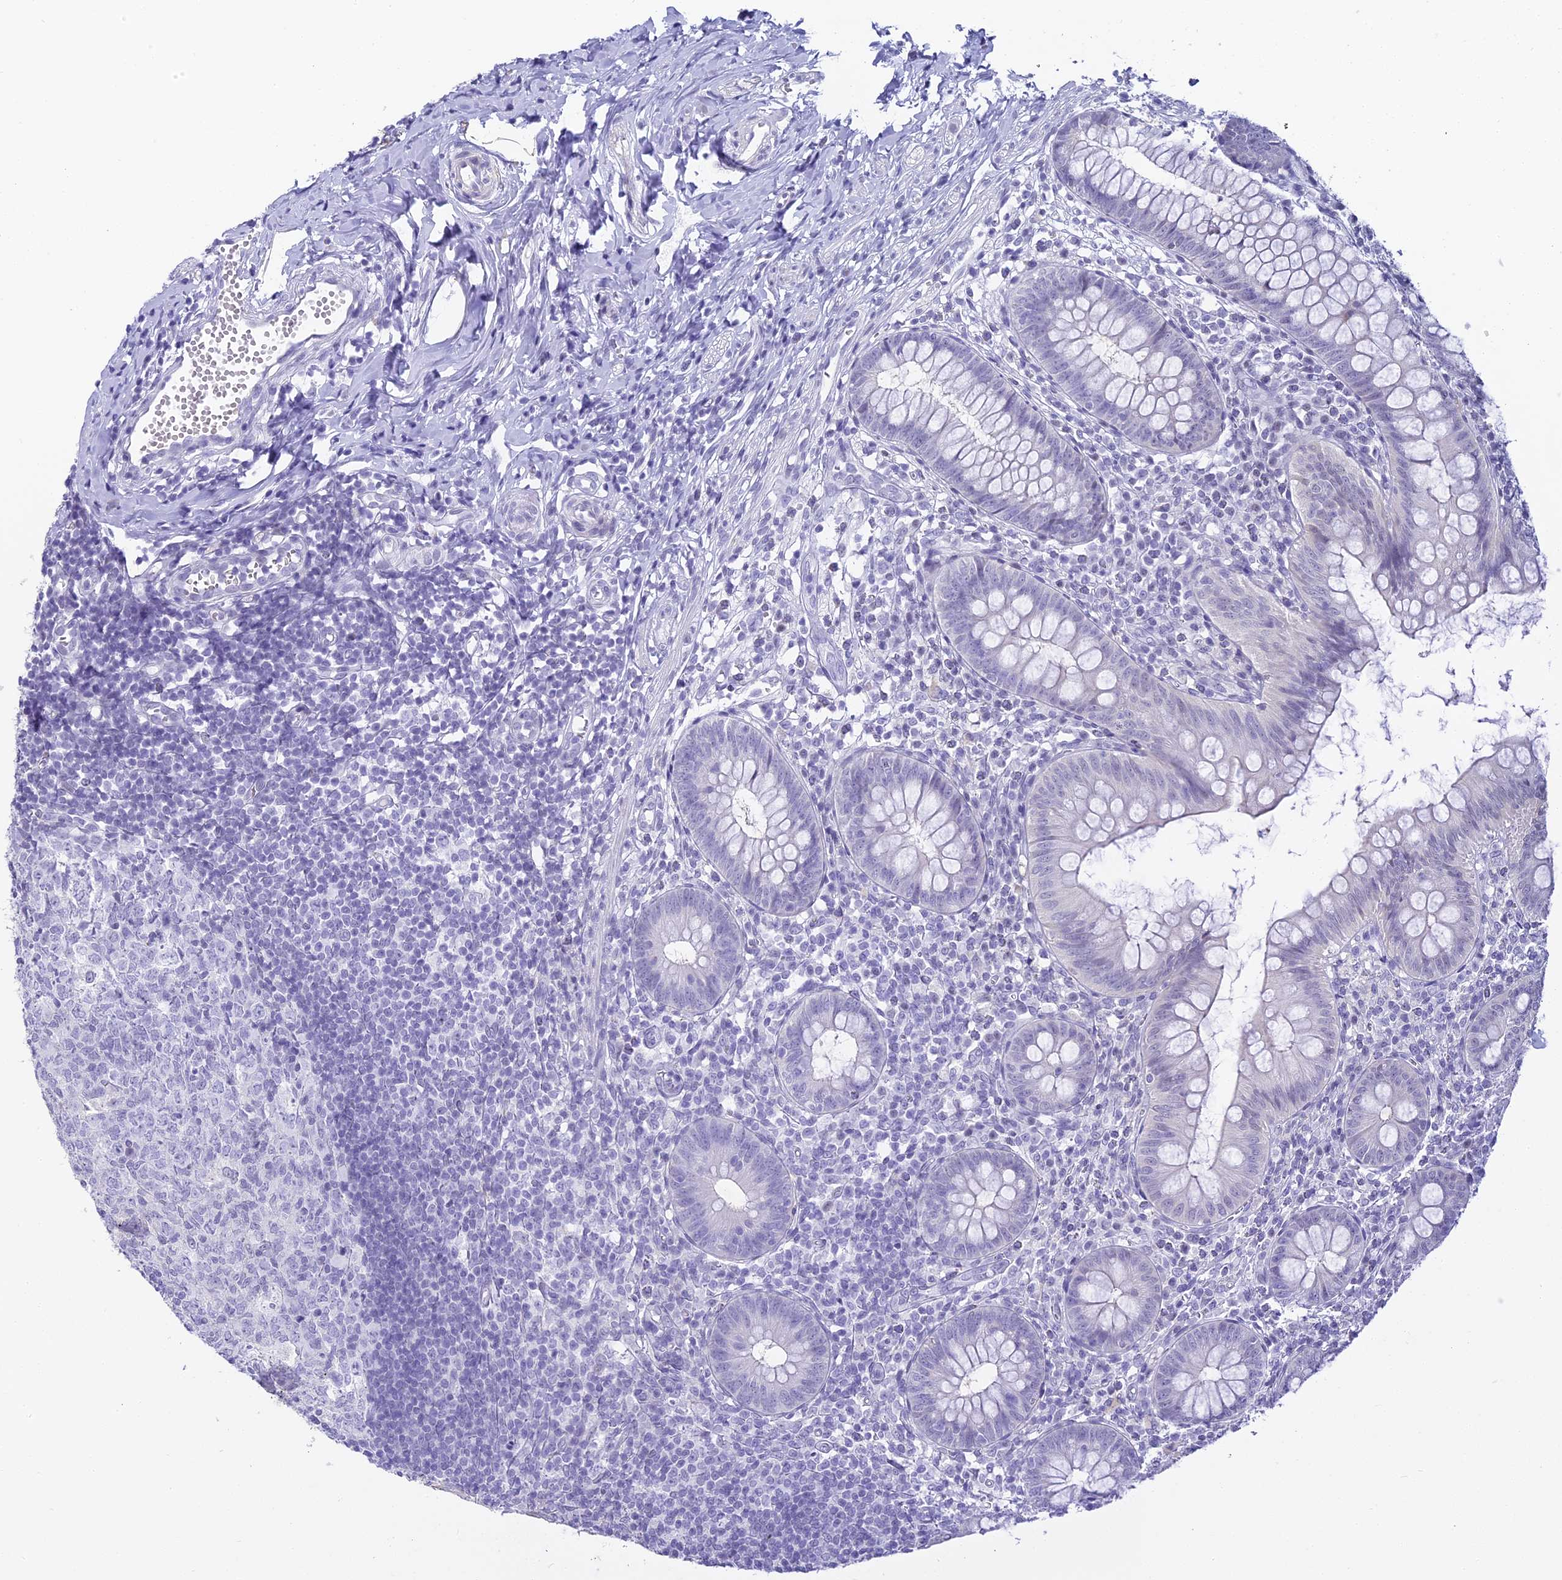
{"staining": {"intensity": "negative", "quantity": "none", "location": "none"}, "tissue": "appendix", "cell_type": "Glandular cells", "image_type": "normal", "snomed": [{"axis": "morphology", "description": "Normal tissue, NOS"}, {"axis": "topography", "description": "Appendix"}], "caption": "High power microscopy micrograph of an immunohistochemistry histopathology image of benign appendix, revealing no significant staining in glandular cells. (Brightfield microscopy of DAB (3,3'-diaminobenzidine) immunohistochemistry (IHC) at high magnification).", "gene": "ABHD14A", "patient": {"sex": "male", "age": 14}}